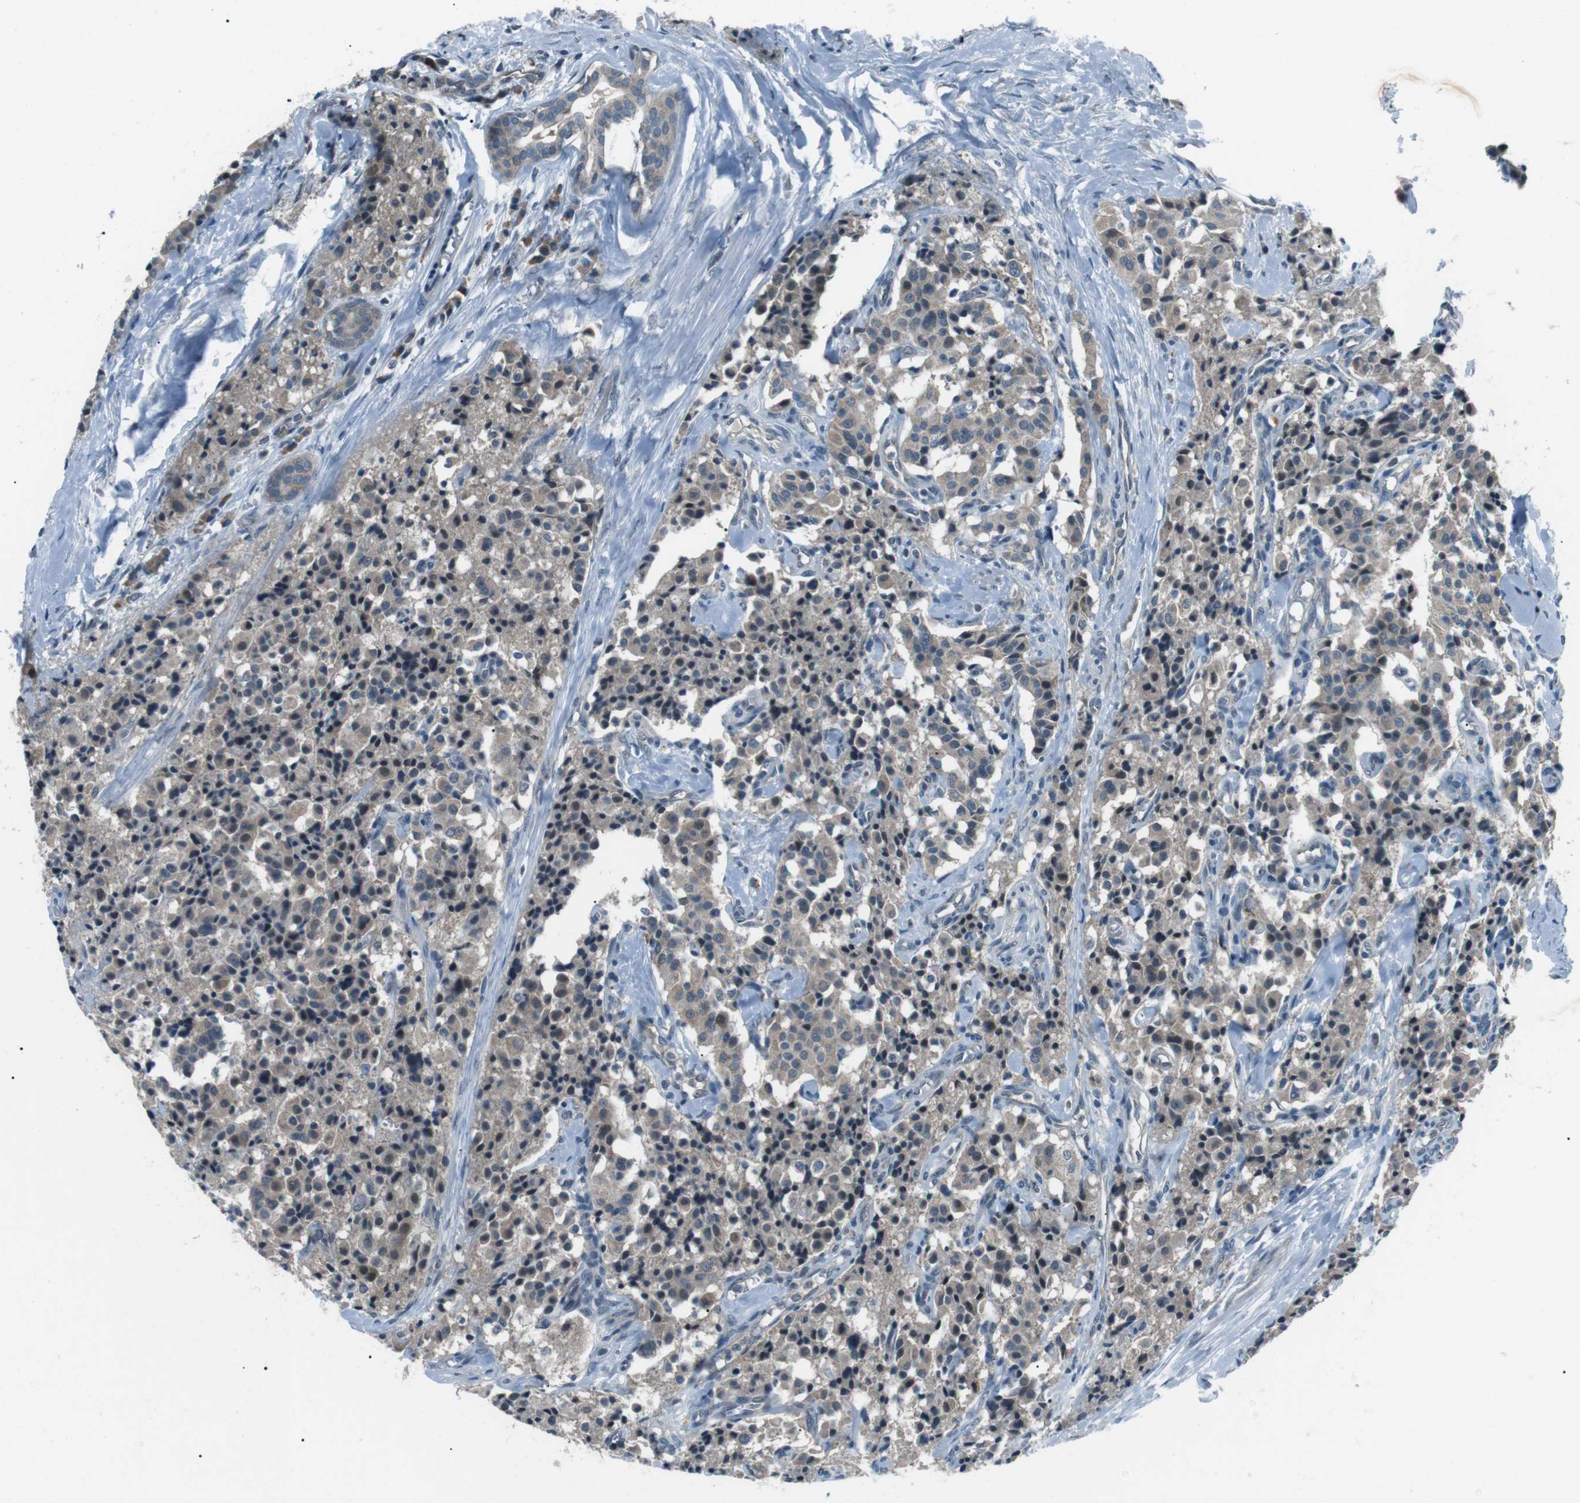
{"staining": {"intensity": "weak", "quantity": ">75%", "location": "cytoplasmic/membranous"}, "tissue": "carcinoid", "cell_type": "Tumor cells", "image_type": "cancer", "snomed": [{"axis": "morphology", "description": "Carcinoid, malignant, NOS"}, {"axis": "topography", "description": "Lung"}], "caption": "This is an image of immunohistochemistry staining of carcinoid, which shows weak staining in the cytoplasmic/membranous of tumor cells.", "gene": "LRIG2", "patient": {"sex": "male", "age": 30}}